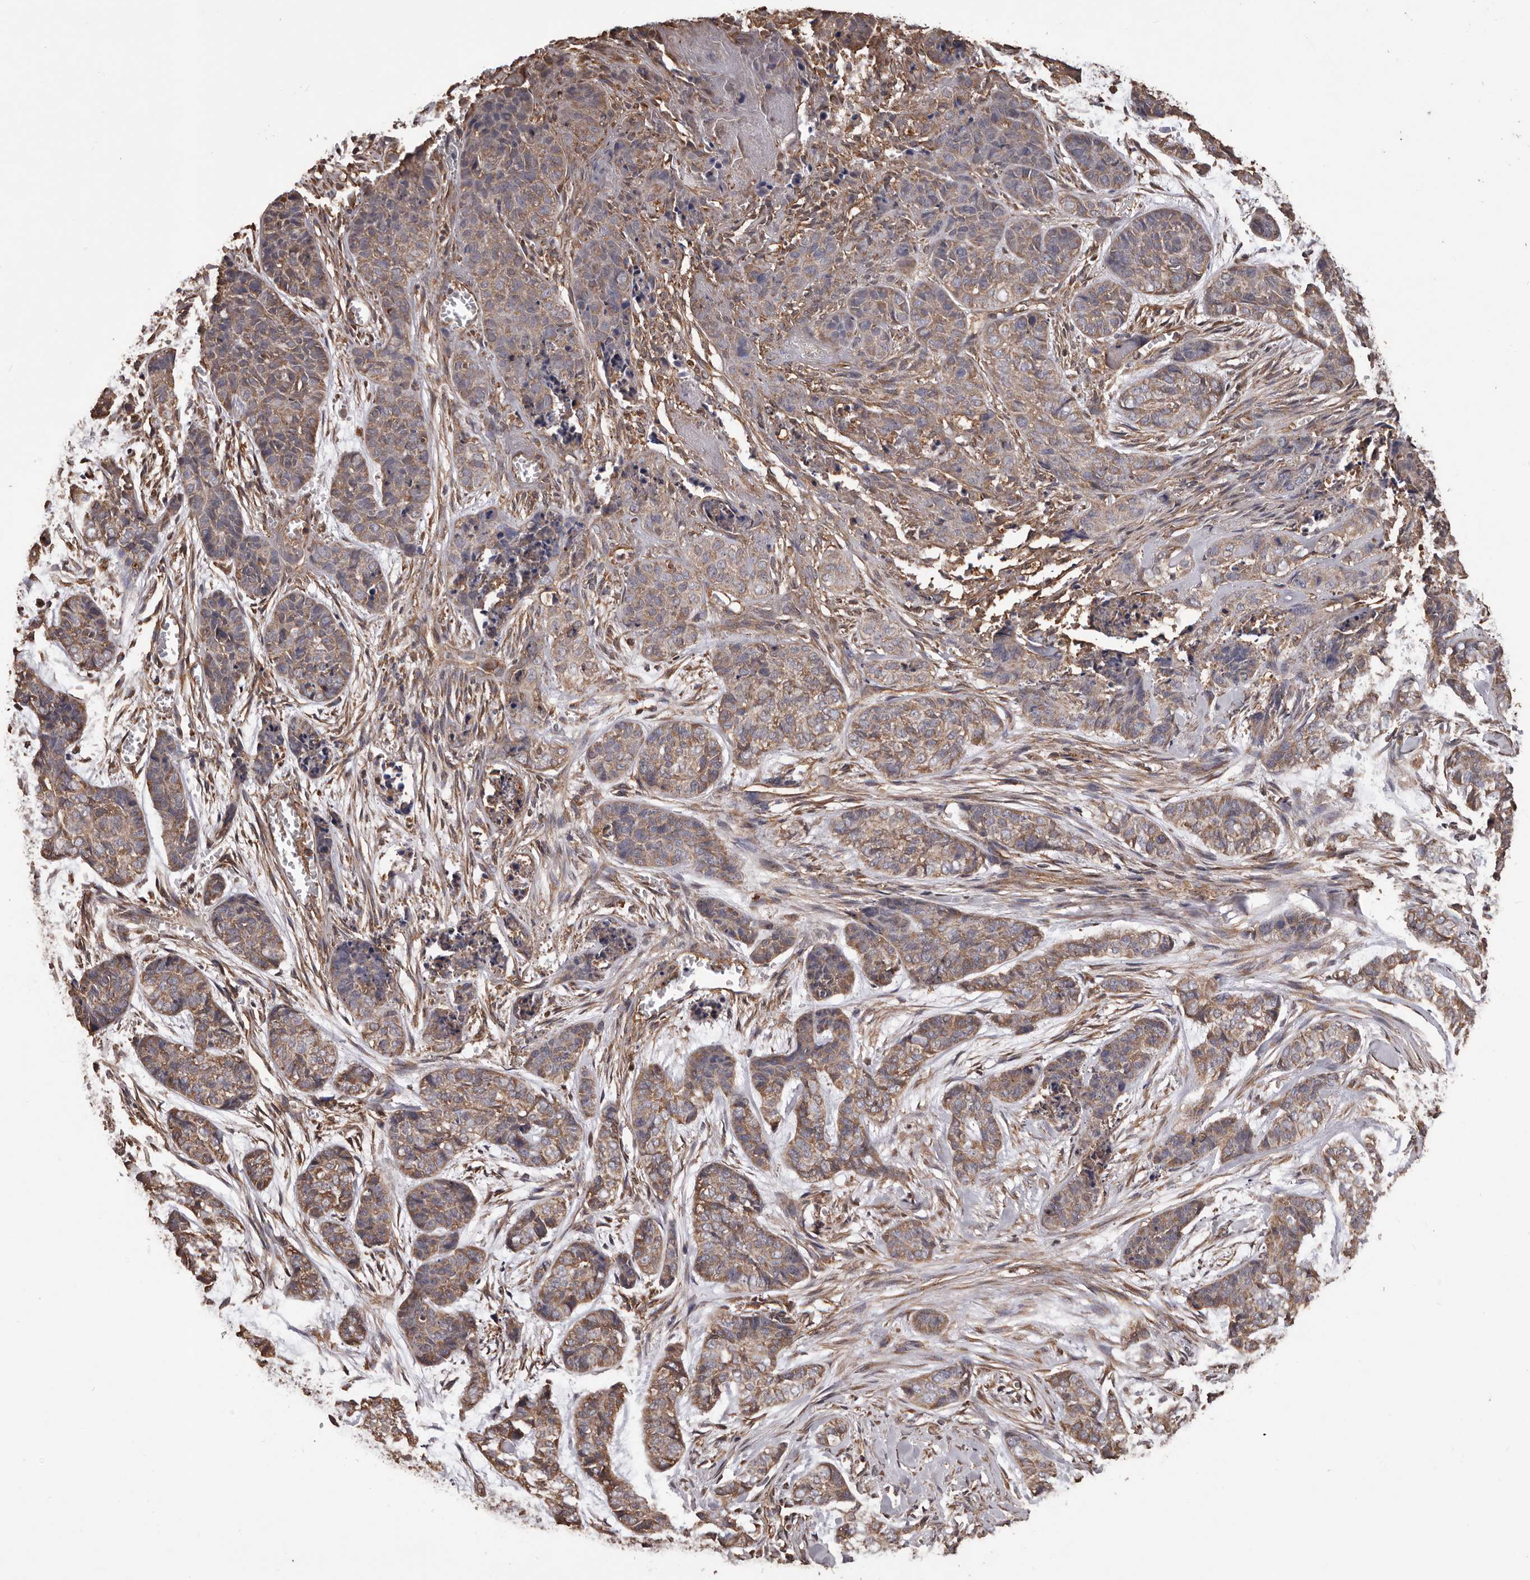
{"staining": {"intensity": "moderate", "quantity": ">75%", "location": "cytoplasmic/membranous"}, "tissue": "skin cancer", "cell_type": "Tumor cells", "image_type": "cancer", "snomed": [{"axis": "morphology", "description": "Basal cell carcinoma"}, {"axis": "topography", "description": "Skin"}], "caption": "Brown immunohistochemical staining in human skin cancer (basal cell carcinoma) demonstrates moderate cytoplasmic/membranous expression in approximately >75% of tumor cells.", "gene": "CEP104", "patient": {"sex": "female", "age": 64}}